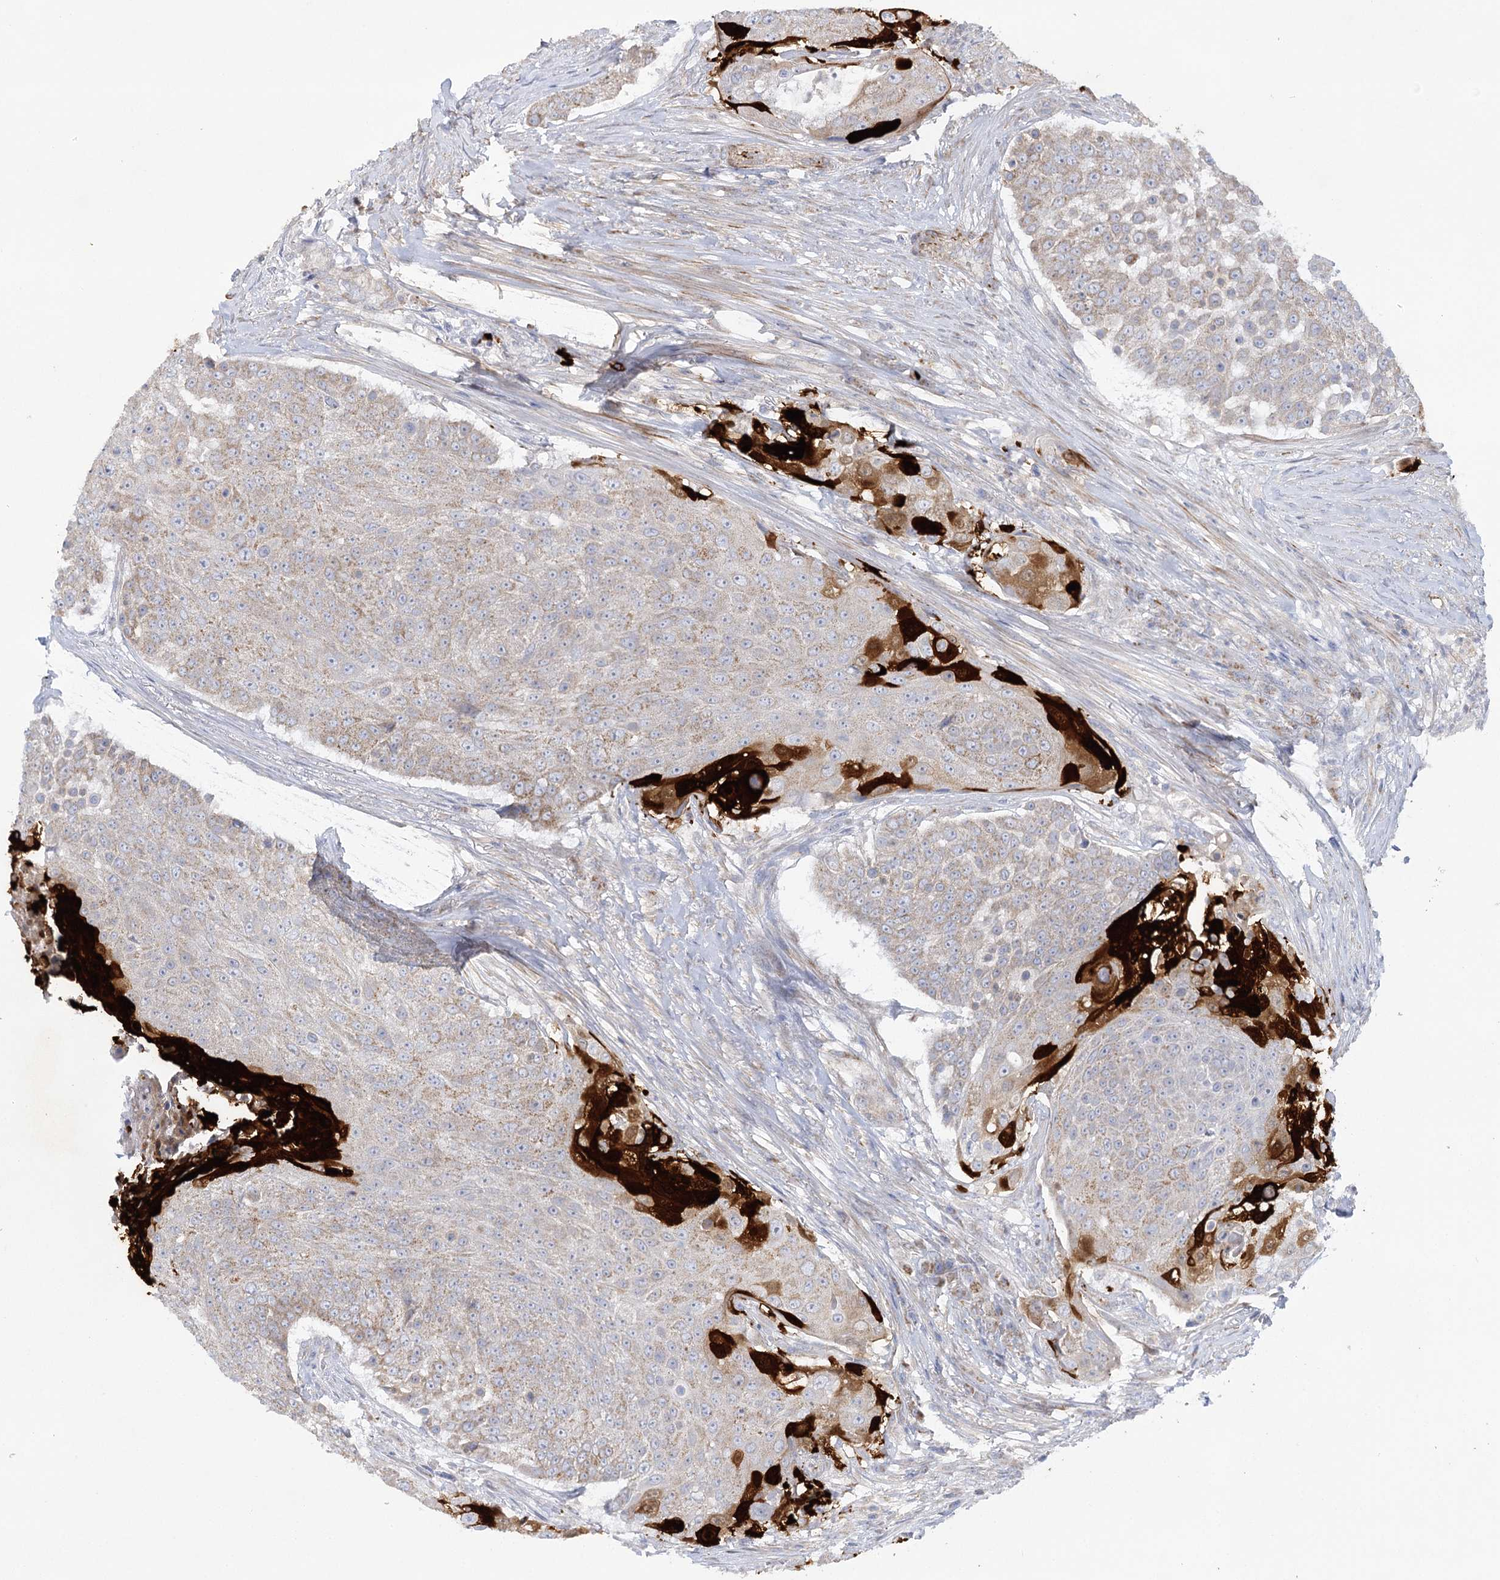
{"staining": {"intensity": "weak", "quantity": "25%-75%", "location": "cytoplasmic/membranous"}, "tissue": "urothelial cancer", "cell_type": "Tumor cells", "image_type": "cancer", "snomed": [{"axis": "morphology", "description": "Urothelial carcinoma, High grade"}, {"axis": "topography", "description": "Urinary bladder"}], "caption": "Urothelial cancer stained with IHC reveals weak cytoplasmic/membranous positivity in about 25%-75% of tumor cells.", "gene": "DHTKD1", "patient": {"sex": "female", "age": 63}}